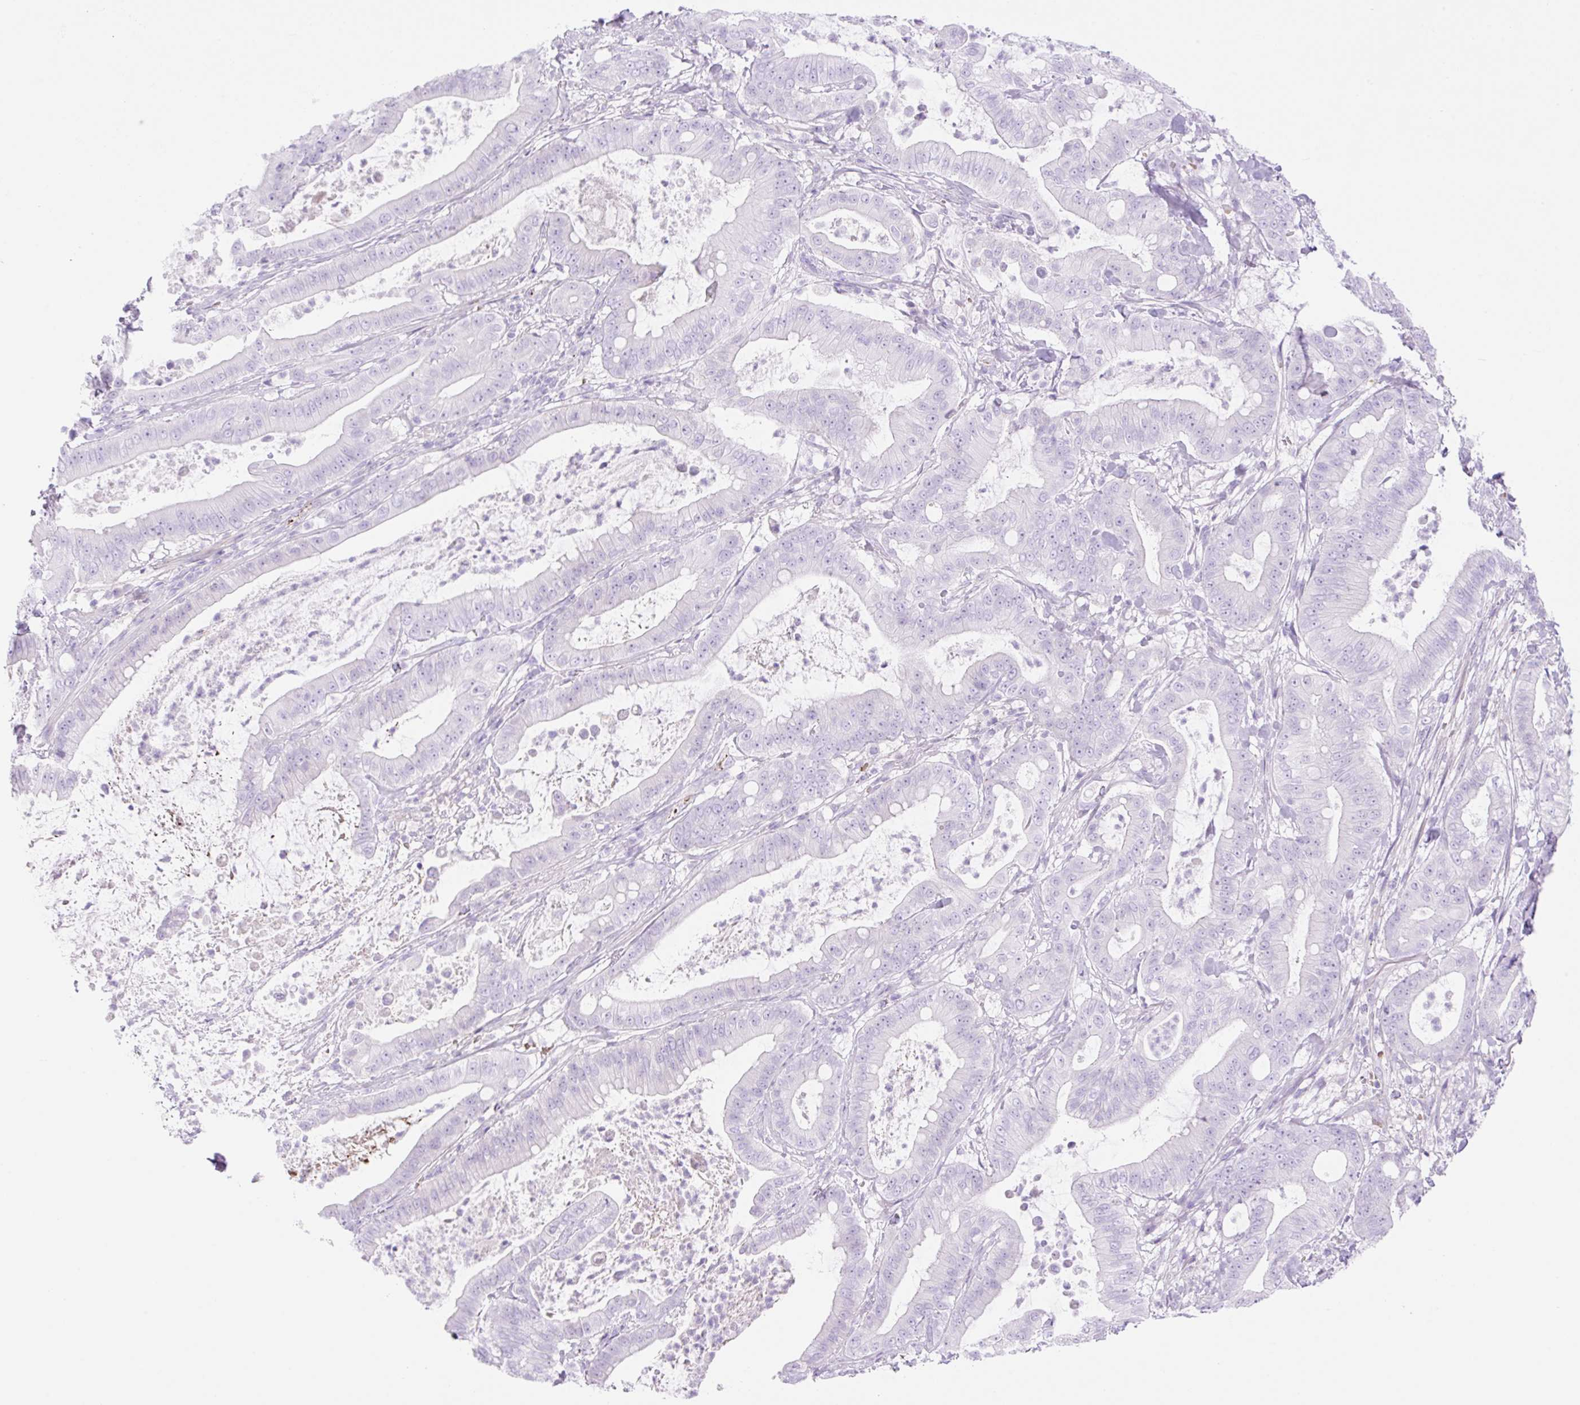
{"staining": {"intensity": "negative", "quantity": "none", "location": "none"}, "tissue": "pancreatic cancer", "cell_type": "Tumor cells", "image_type": "cancer", "snomed": [{"axis": "morphology", "description": "Adenocarcinoma, NOS"}, {"axis": "topography", "description": "Pancreas"}], "caption": "A high-resolution photomicrograph shows immunohistochemistry (IHC) staining of pancreatic cancer, which demonstrates no significant staining in tumor cells.", "gene": "CDX1", "patient": {"sex": "male", "age": 71}}